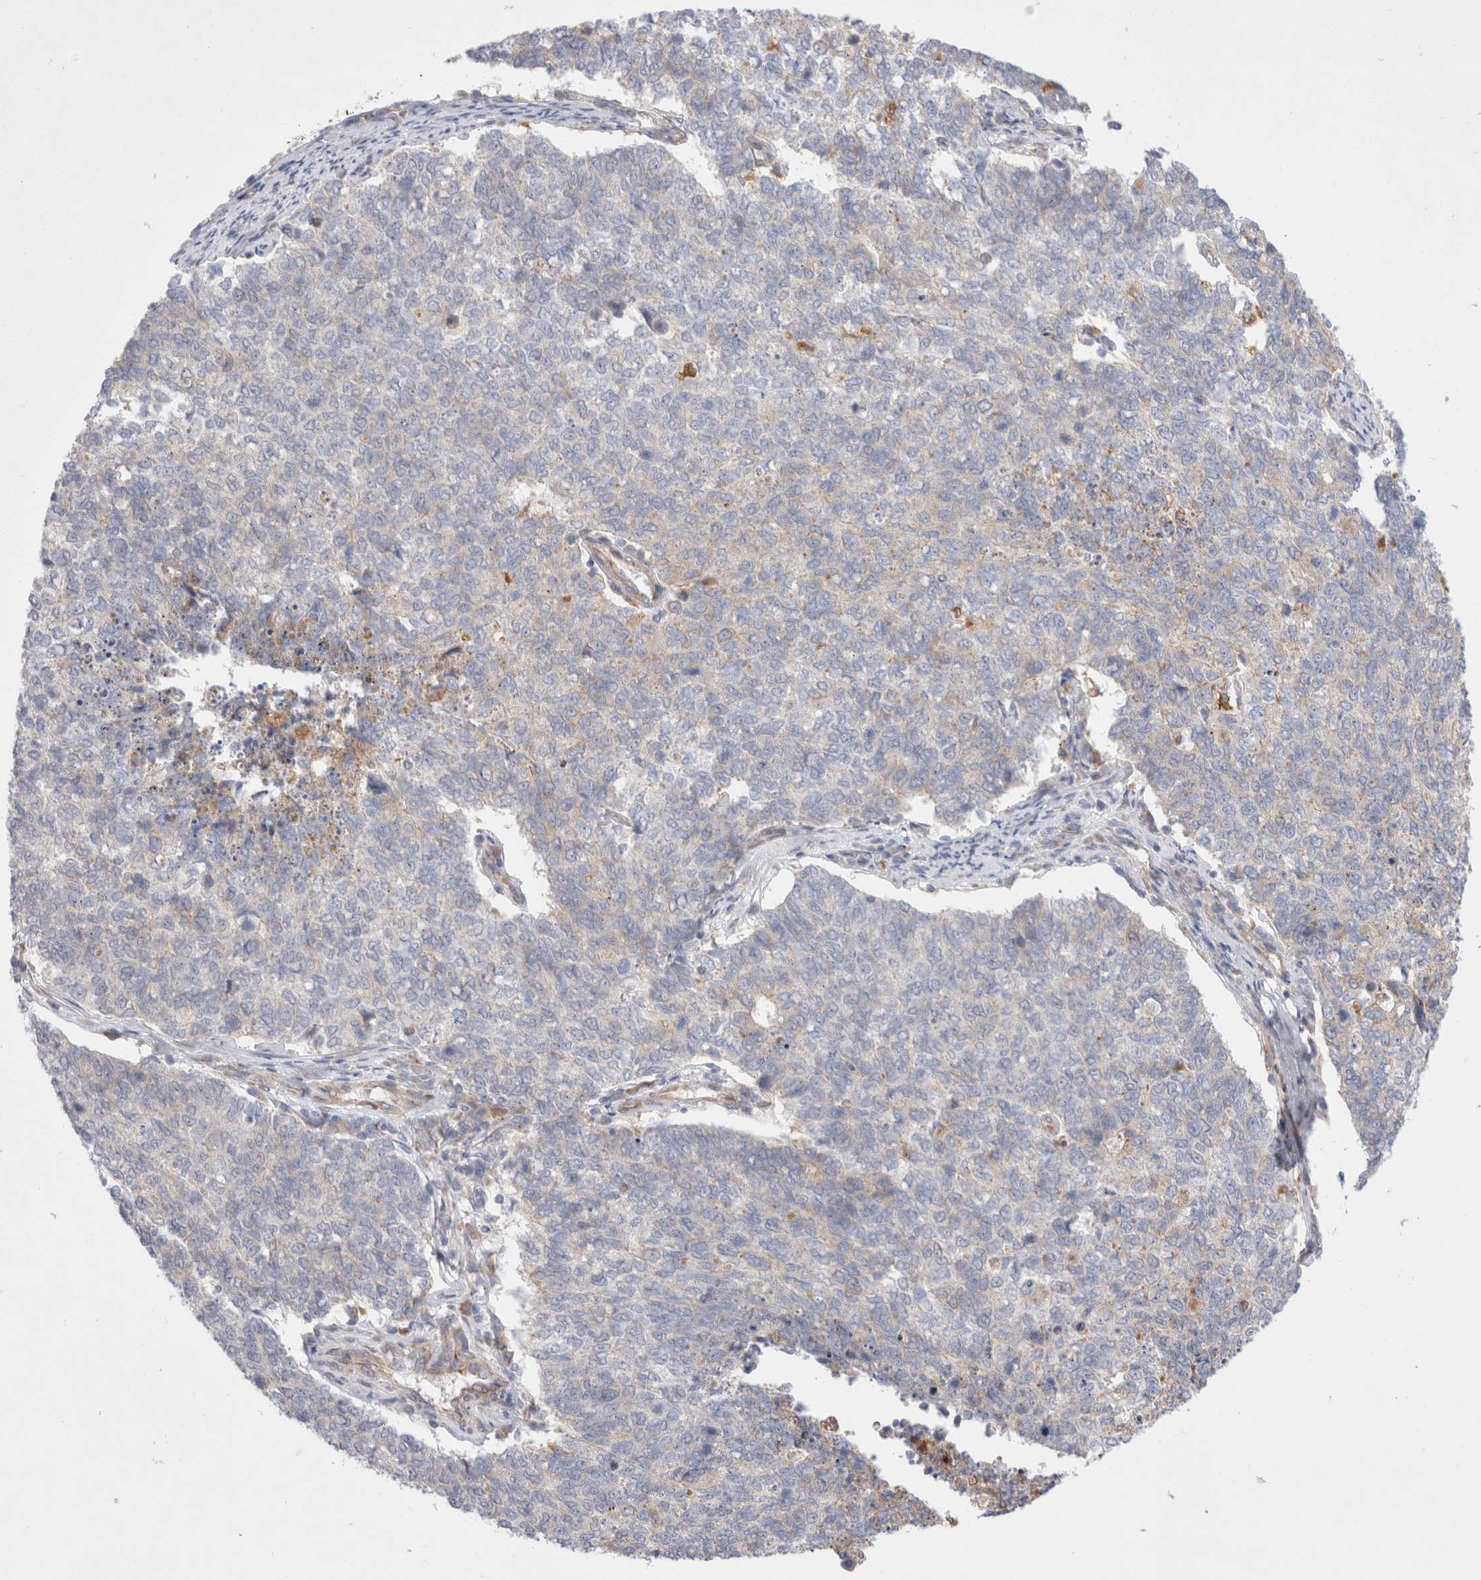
{"staining": {"intensity": "negative", "quantity": "none", "location": "none"}, "tissue": "cervical cancer", "cell_type": "Tumor cells", "image_type": "cancer", "snomed": [{"axis": "morphology", "description": "Squamous cell carcinoma, NOS"}, {"axis": "topography", "description": "Cervix"}], "caption": "Tumor cells are negative for brown protein staining in cervical squamous cell carcinoma.", "gene": "NPC1", "patient": {"sex": "female", "age": 63}}